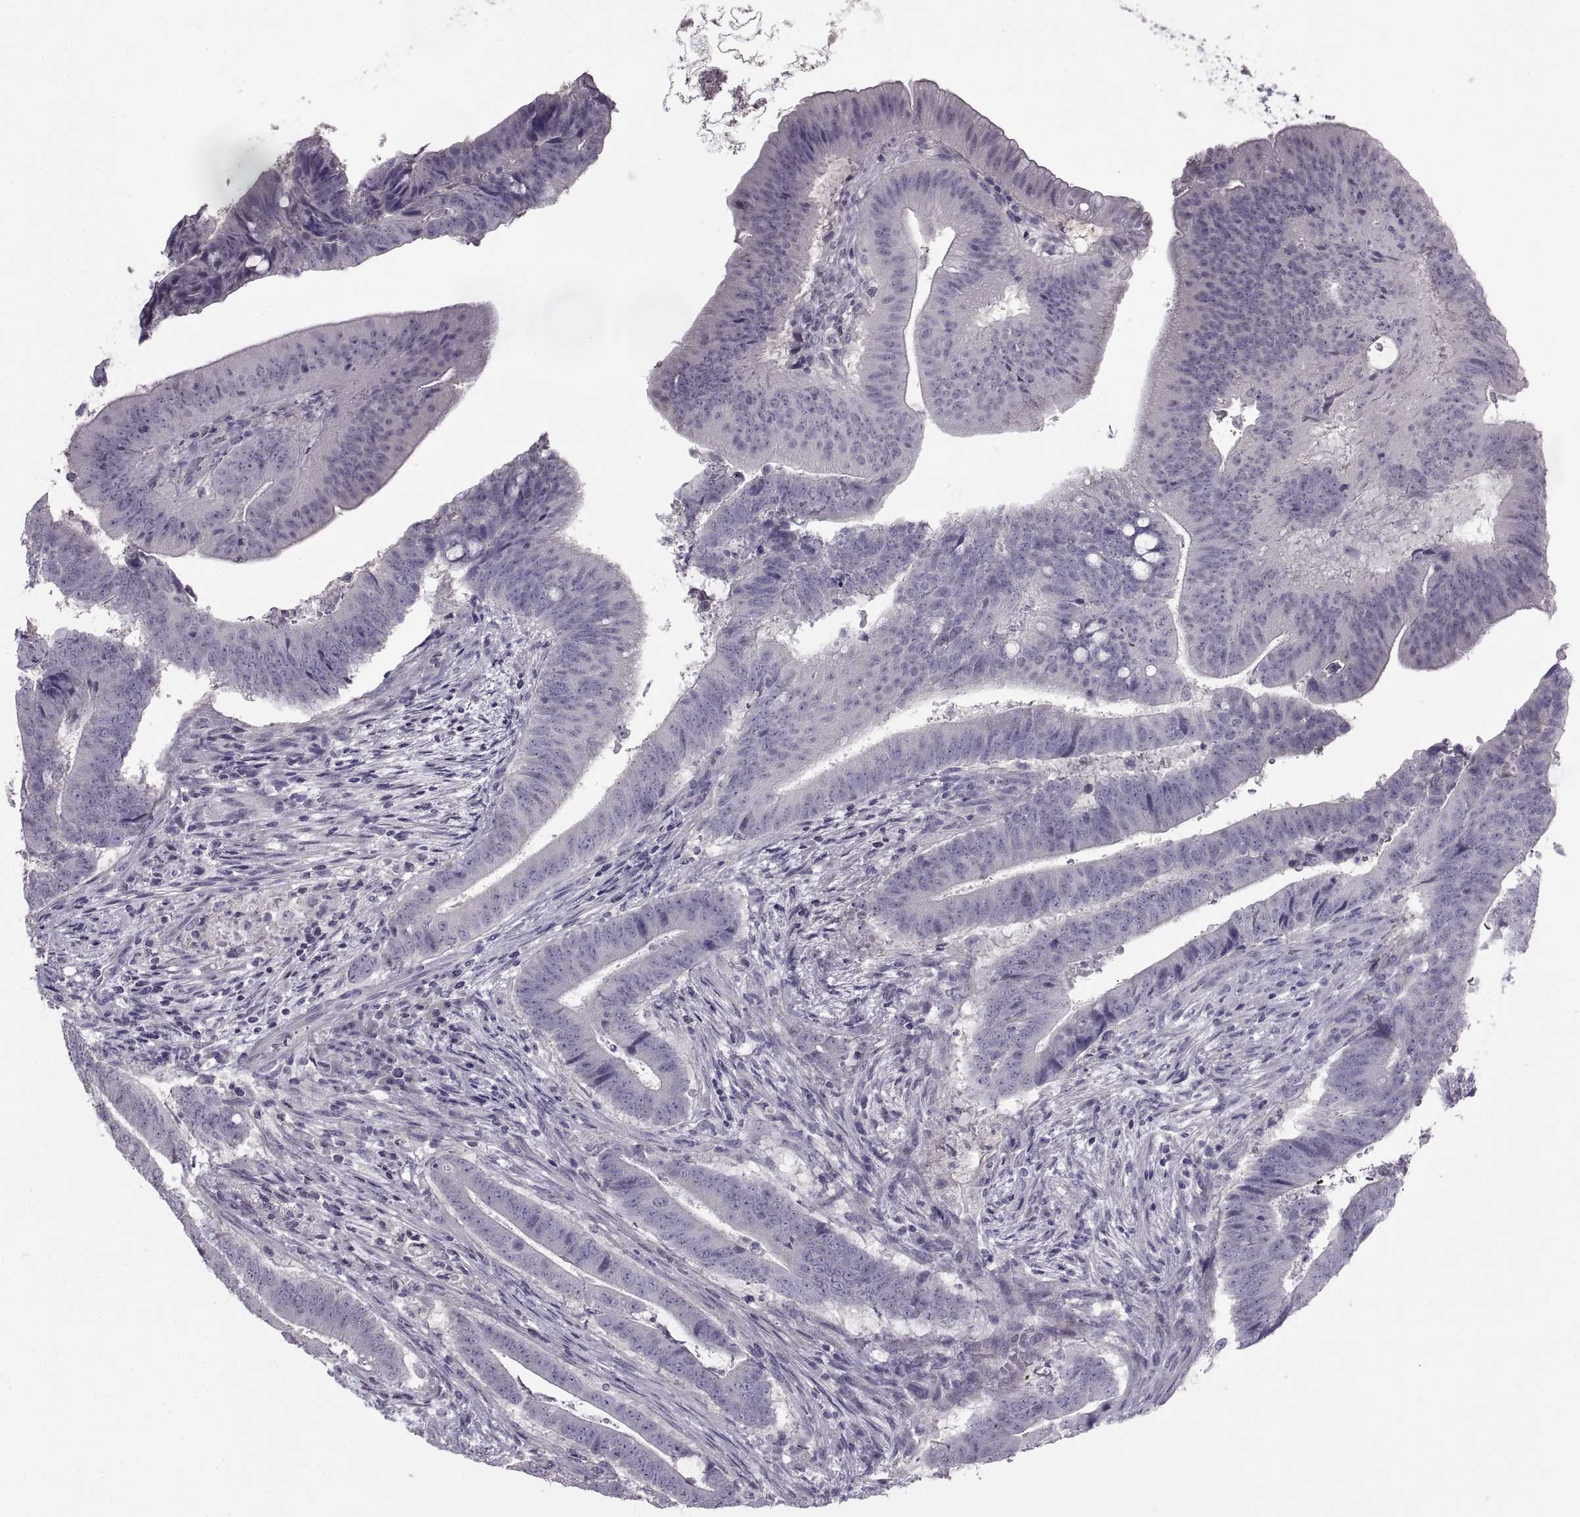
{"staining": {"intensity": "negative", "quantity": "none", "location": "none"}, "tissue": "colorectal cancer", "cell_type": "Tumor cells", "image_type": "cancer", "snomed": [{"axis": "morphology", "description": "Adenocarcinoma, NOS"}, {"axis": "topography", "description": "Colon"}], "caption": "Tumor cells are negative for protein expression in human adenocarcinoma (colorectal).", "gene": "BSPH1", "patient": {"sex": "female", "age": 43}}